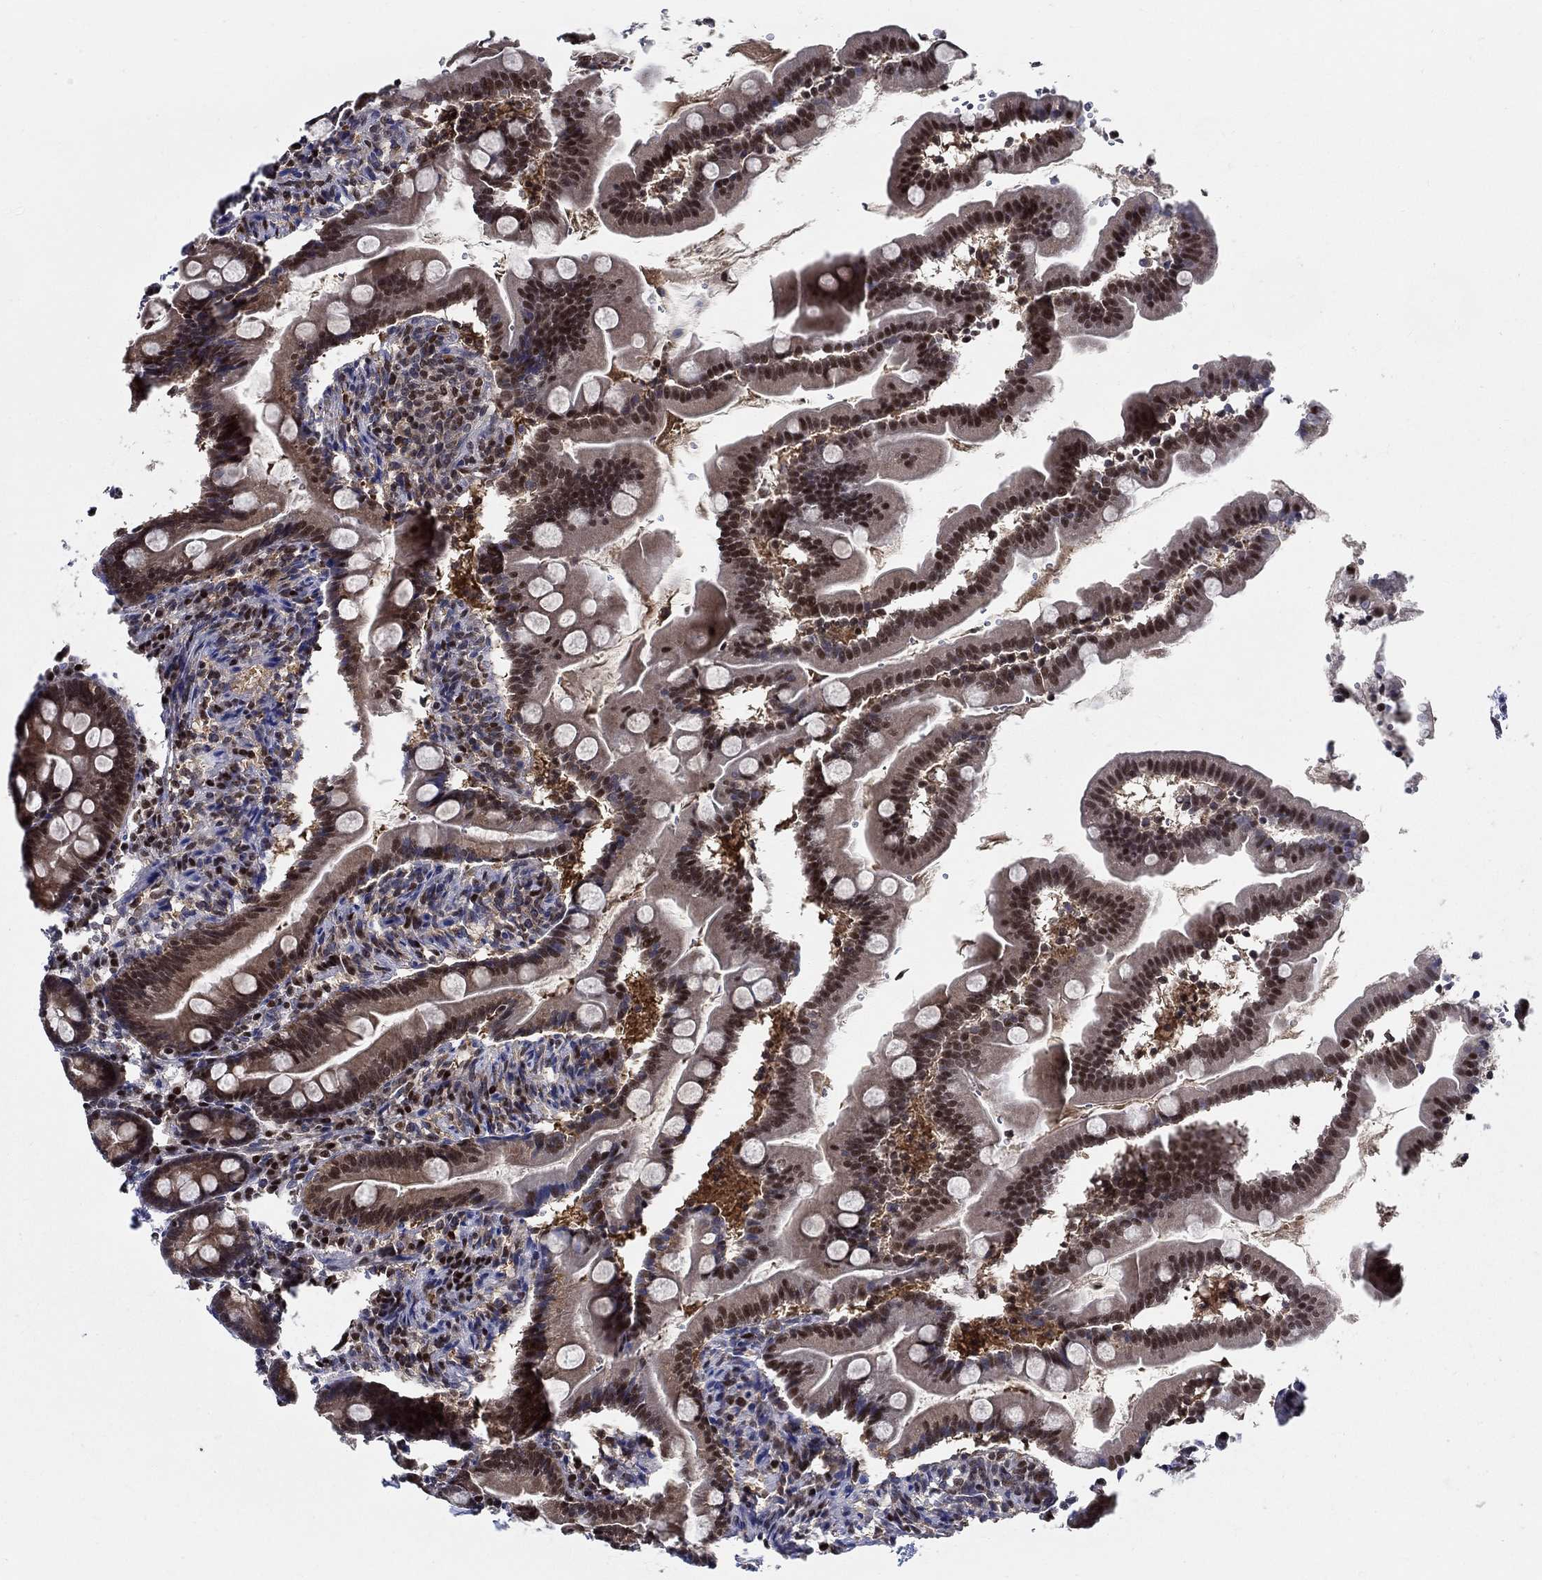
{"staining": {"intensity": "strong", "quantity": "25%-75%", "location": "nuclear"}, "tissue": "small intestine", "cell_type": "Glandular cells", "image_type": "normal", "snomed": [{"axis": "morphology", "description": "Normal tissue, NOS"}, {"axis": "topography", "description": "Small intestine"}], "caption": "IHC photomicrograph of benign human small intestine stained for a protein (brown), which reveals high levels of strong nuclear positivity in about 25%-75% of glandular cells.", "gene": "ZNF594", "patient": {"sex": "female", "age": 44}}